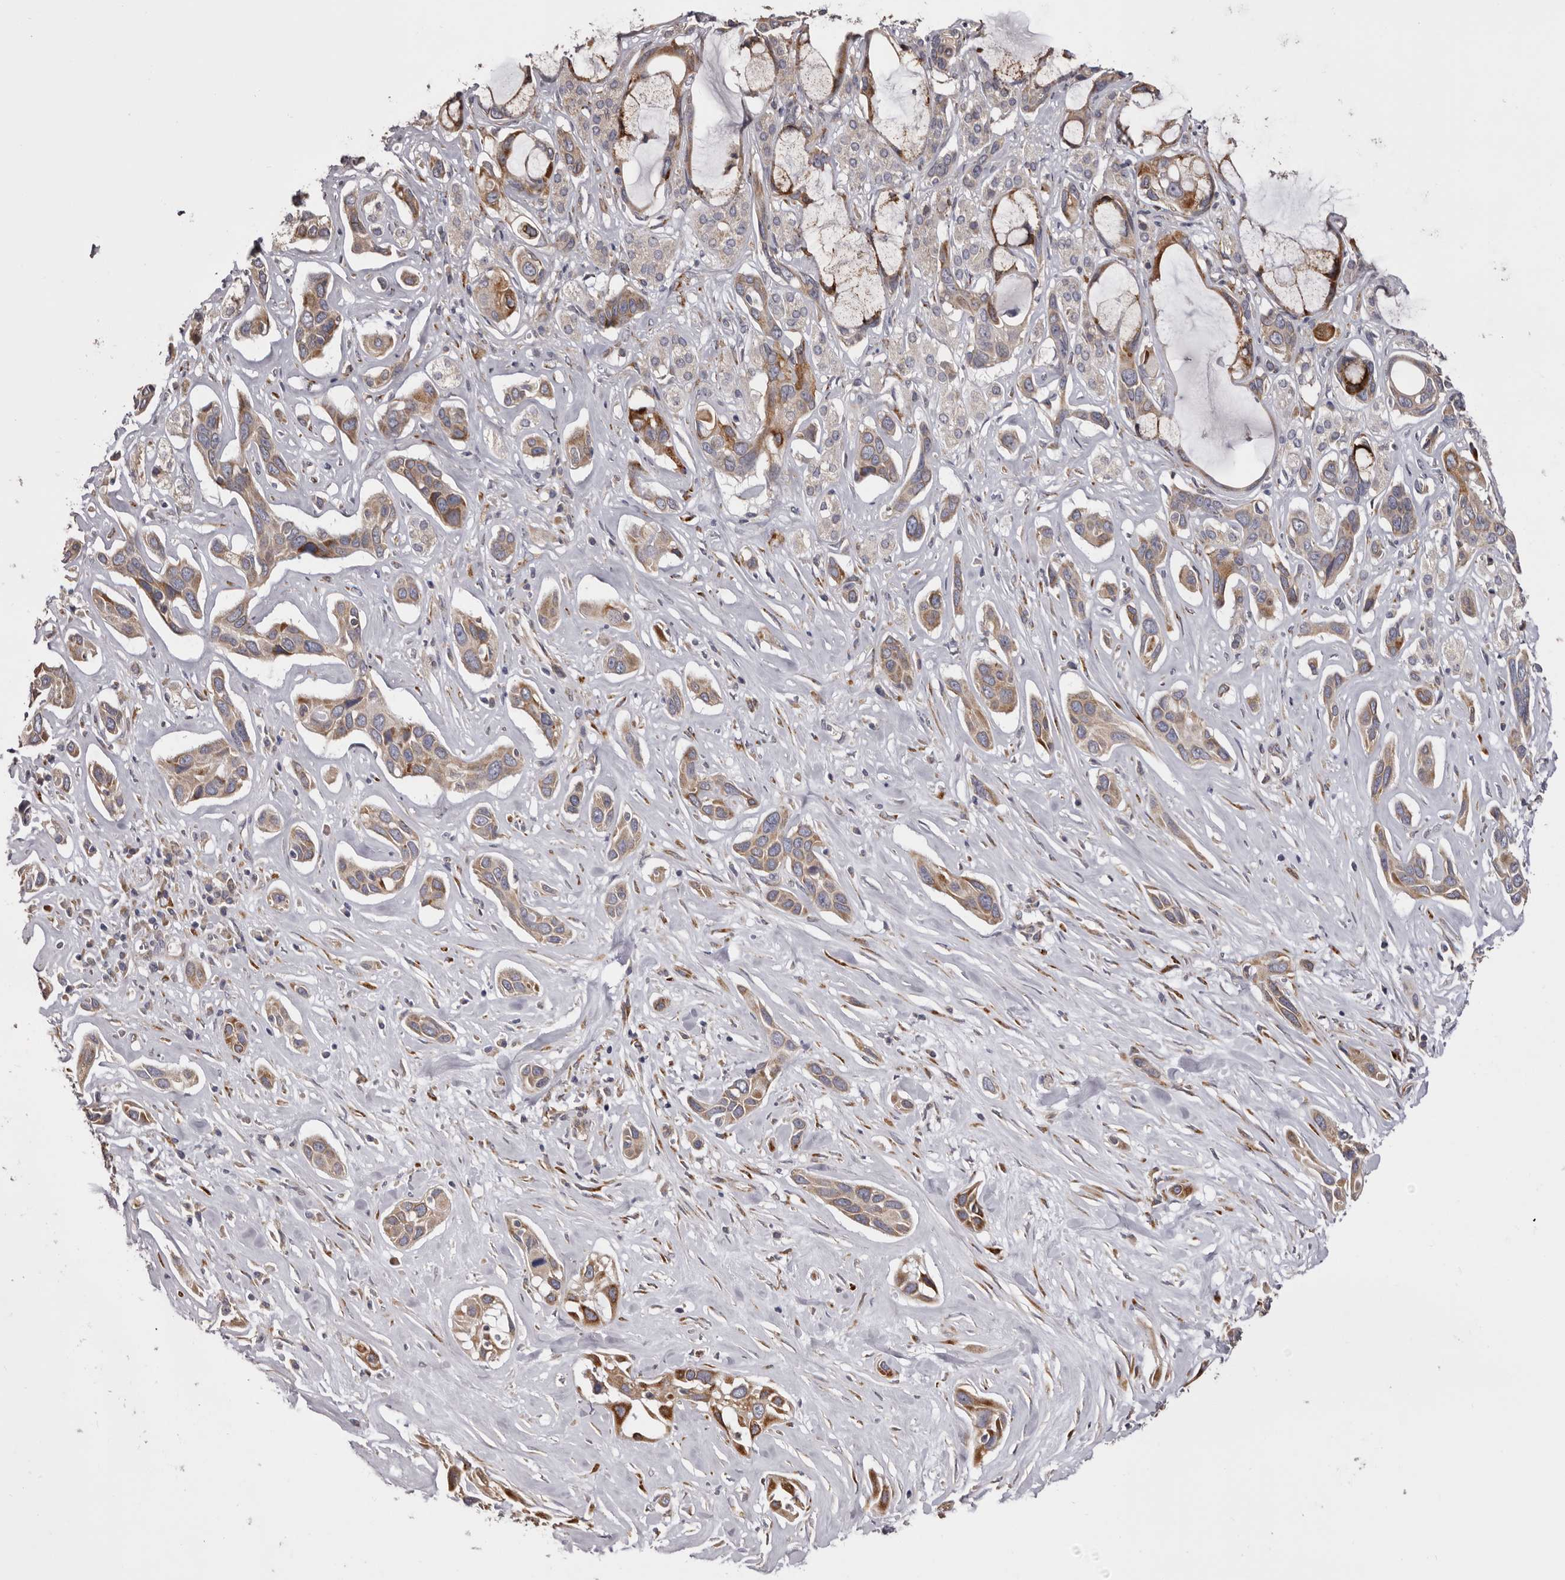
{"staining": {"intensity": "negative", "quantity": "none", "location": "none"}, "tissue": "pancreatic cancer", "cell_type": "Tumor cells", "image_type": "cancer", "snomed": [{"axis": "morphology", "description": "Adenocarcinoma, NOS"}, {"axis": "topography", "description": "Pancreas"}], "caption": "This histopathology image is of pancreatic cancer (adenocarcinoma) stained with IHC to label a protein in brown with the nuclei are counter-stained blue. There is no expression in tumor cells. Nuclei are stained in blue.", "gene": "PIGX", "patient": {"sex": "female", "age": 60}}